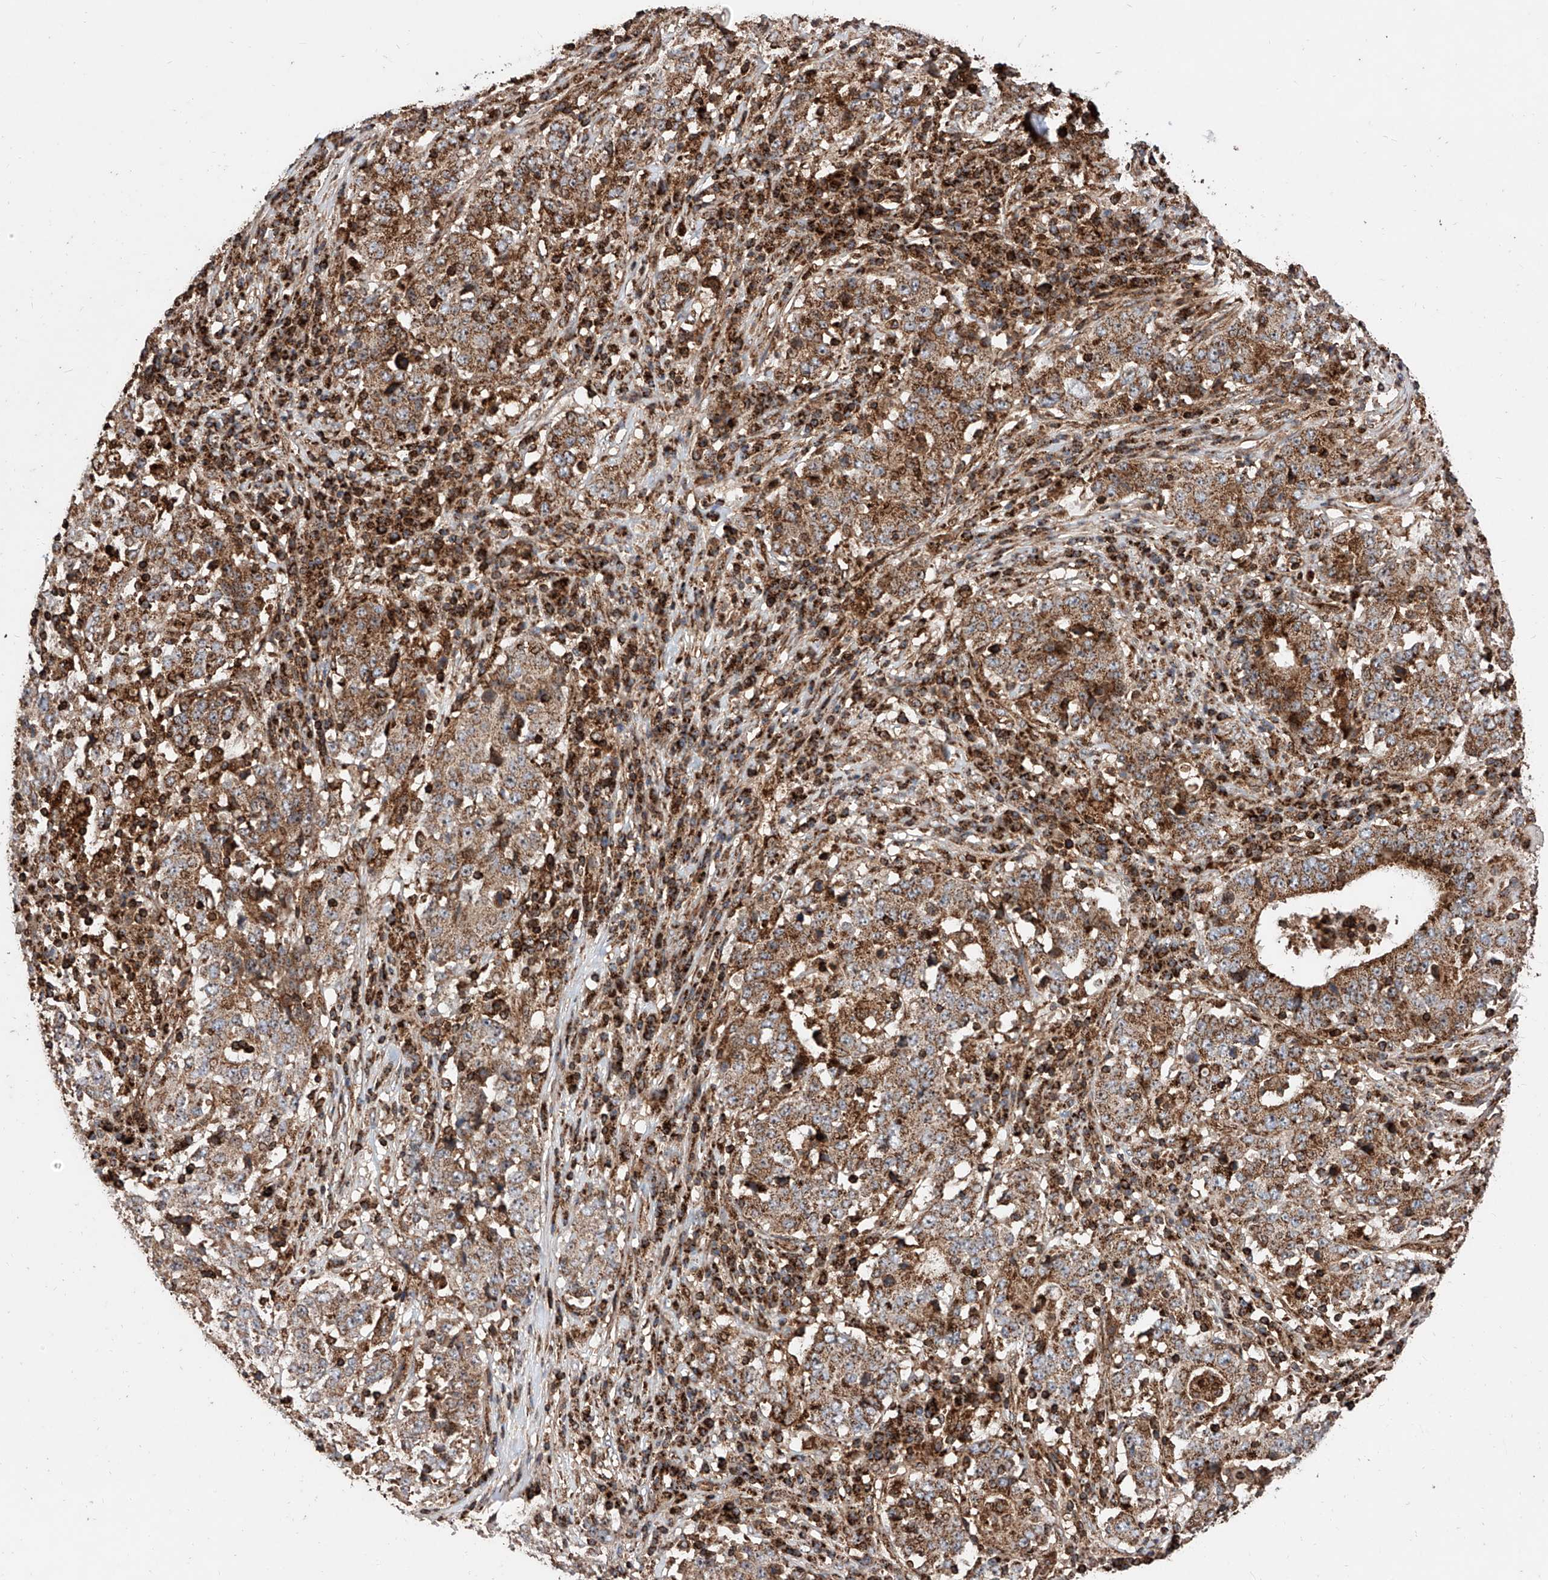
{"staining": {"intensity": "strong", "quantity": ">75%", "location": "cytoplasmic/membranous"}, "tissue": "stomach cancer", "cell_type": "Tumor cells", "image_type": "cancer", "snomed": [{"axis": "morphology", "description": "Adenocarcinoma, NOS"}, {"axis": "topography", "description": "Stomach"}], "caption": "An immunohistochemistry (IHC) micrograph of neoplastic tissue is shown. Protein staining in brown highlights strong cytoplasmic/membranous positivity in adenocarcinoma (stomach) within tumor cells.", "gene": "PISD", "patient": {"sex": "male", "age": 59}}